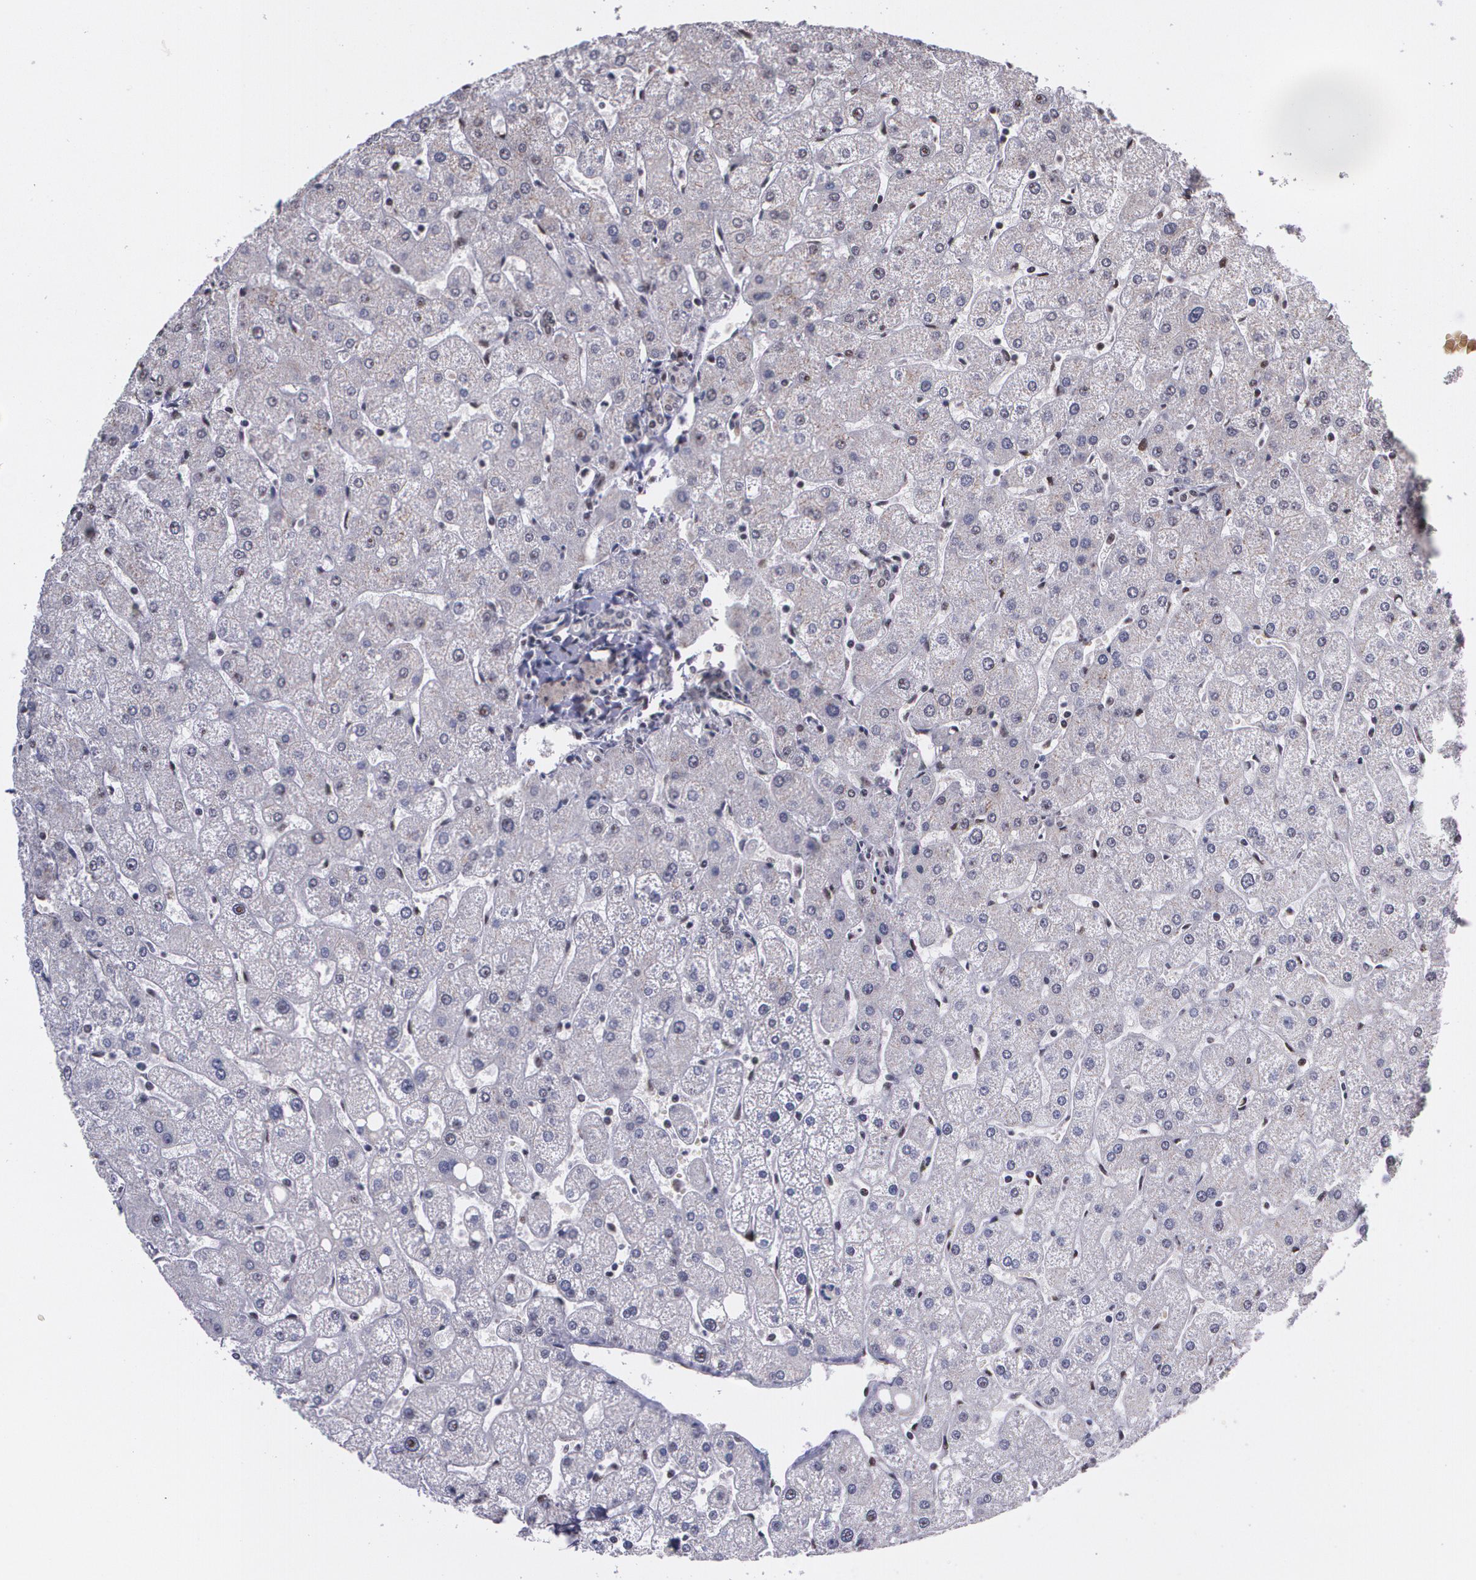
{"staining": {"intensity": "weak", "quantity": ">75%", "location": "cytoplasmic/membranous,nuclear"}, "tissue": "liver", "cell_type": "Cholangiocytes", "image_type": "normal", "snomed": [{"axis": "morphology", "description": "Normal tissue, NOS"}, {"axis": "topography", "description": "Liver"}], "caption": "Immunohistochemical staining of normal human liver displays >75% levels of weak cytoplasmic/membranous,nuclear protein positivity in approximately >75% of cholangiocytes.", "gene": "C6orf15", "patient": {"sex": "male", "age": 67}}